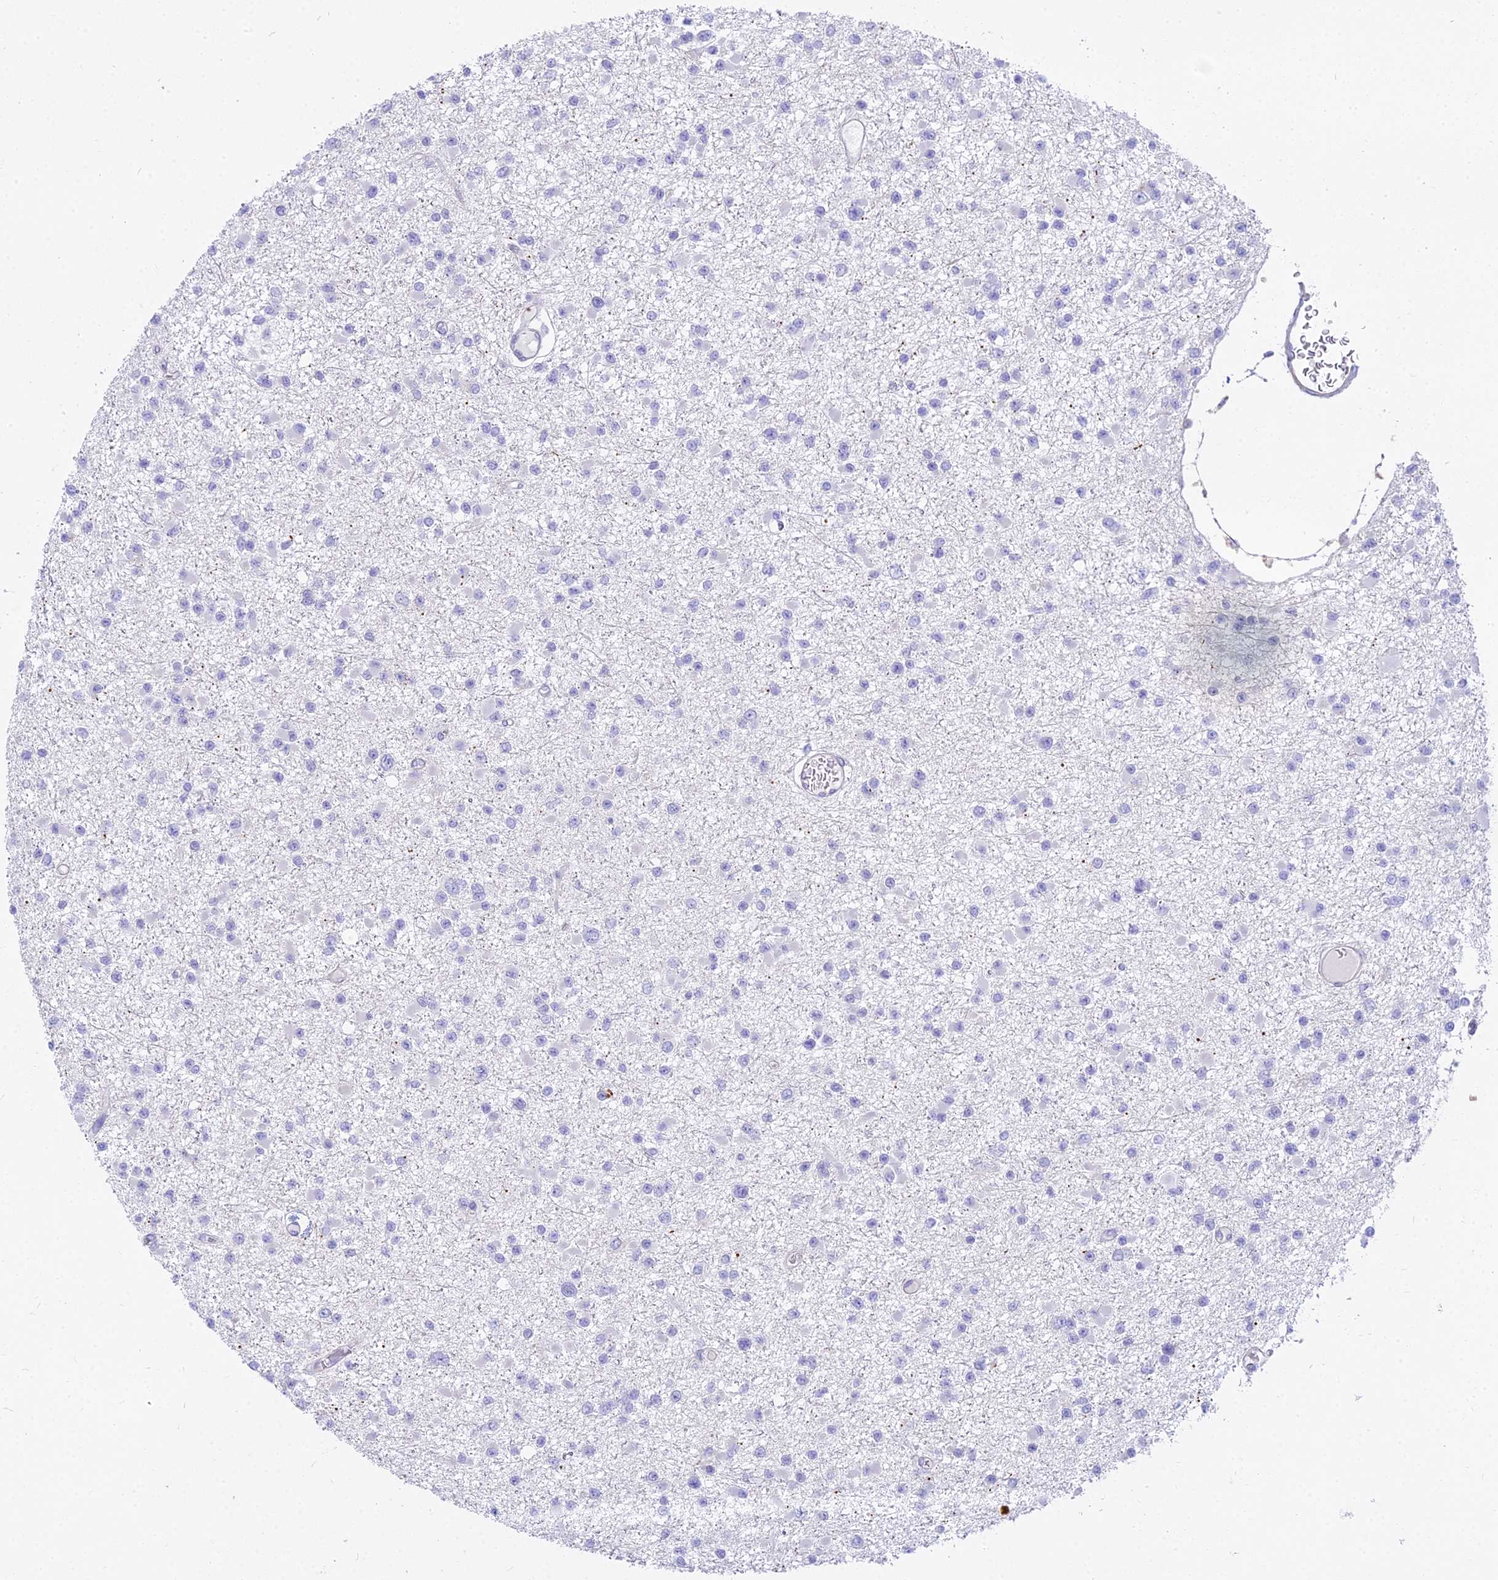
{"staining": {"intensity": "negative", "quantity": "none", "location": "none"}, "tissue": "glioma", "cell_type": "Tumor cells", "image_type": "cancer", "snomed": [{"axis": "morphology", "description": "Glioma, malignant, Low grade"}, {"axis": "topography", "description": "Brain"}], "caption": "IHC photomicrograph of neoplastic tissue: human glioma stained with DAB (3,3'-diaminobenzidine) reveals no significant protein positivity in tumor cells.", "gene": "SMIM24", "patient": {"sex": "female", "age": 22}}